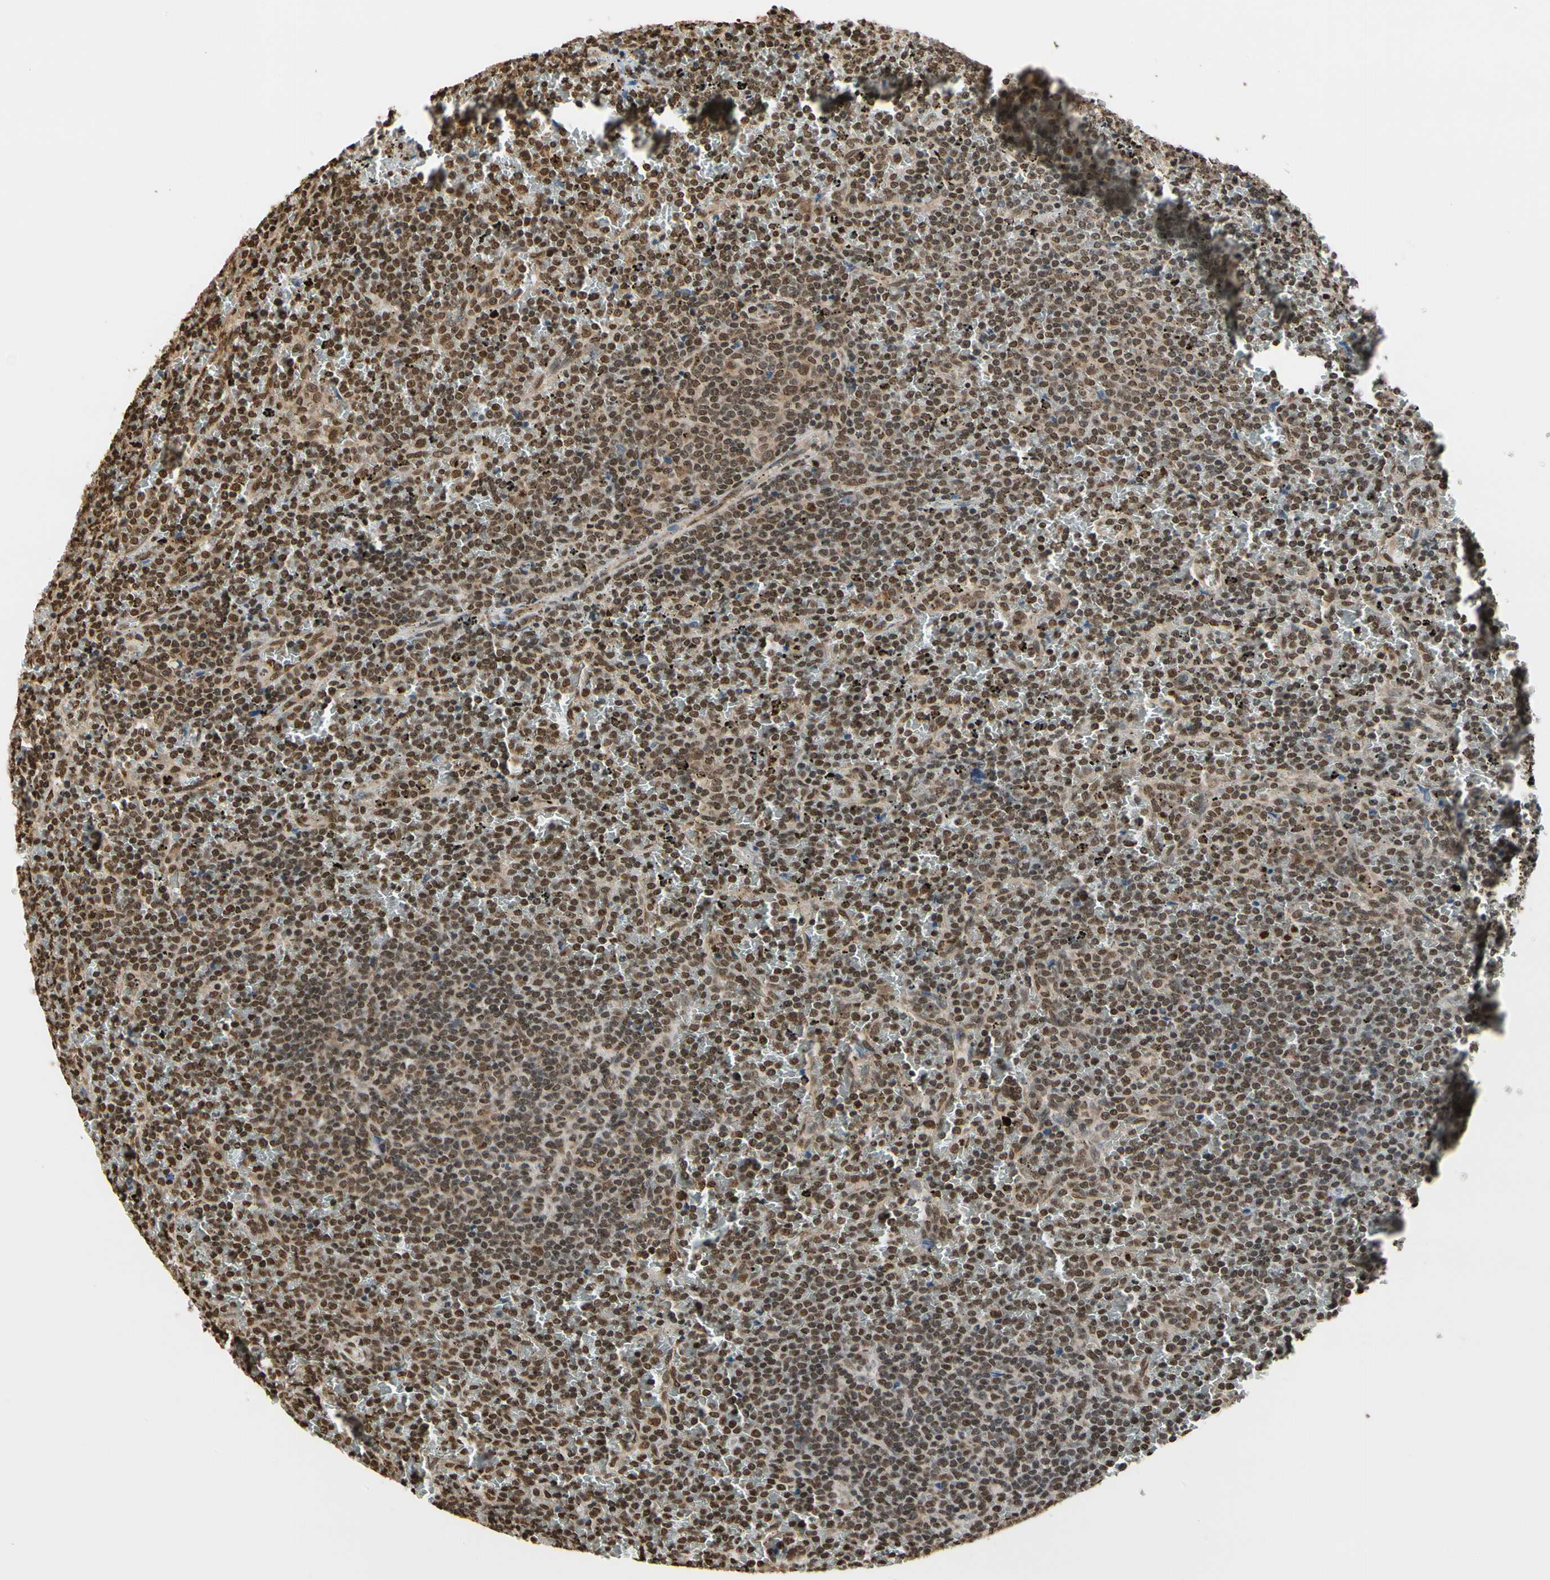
{"staining": {"intensity": "moderate", "quantity": ">75%", "location": "nuclear"}, "tissue": "lymphoma", "cell_type": "Tumor cells", "image_type": "cancer", "snomed": [{"axis": "morphology", "description": "Malignant lymphoma, non-Hodgkin's type, High grade"}, {"axis": "topography", "description": "Lymph node"}], "caption": "Brown immunohistochemical staining in lymphoma demonstrates moderate nuclear staining in approximately >75% of tumor cells.", "gene": "HNRNPK", "patient": {"sex": "female", "age": 84}}